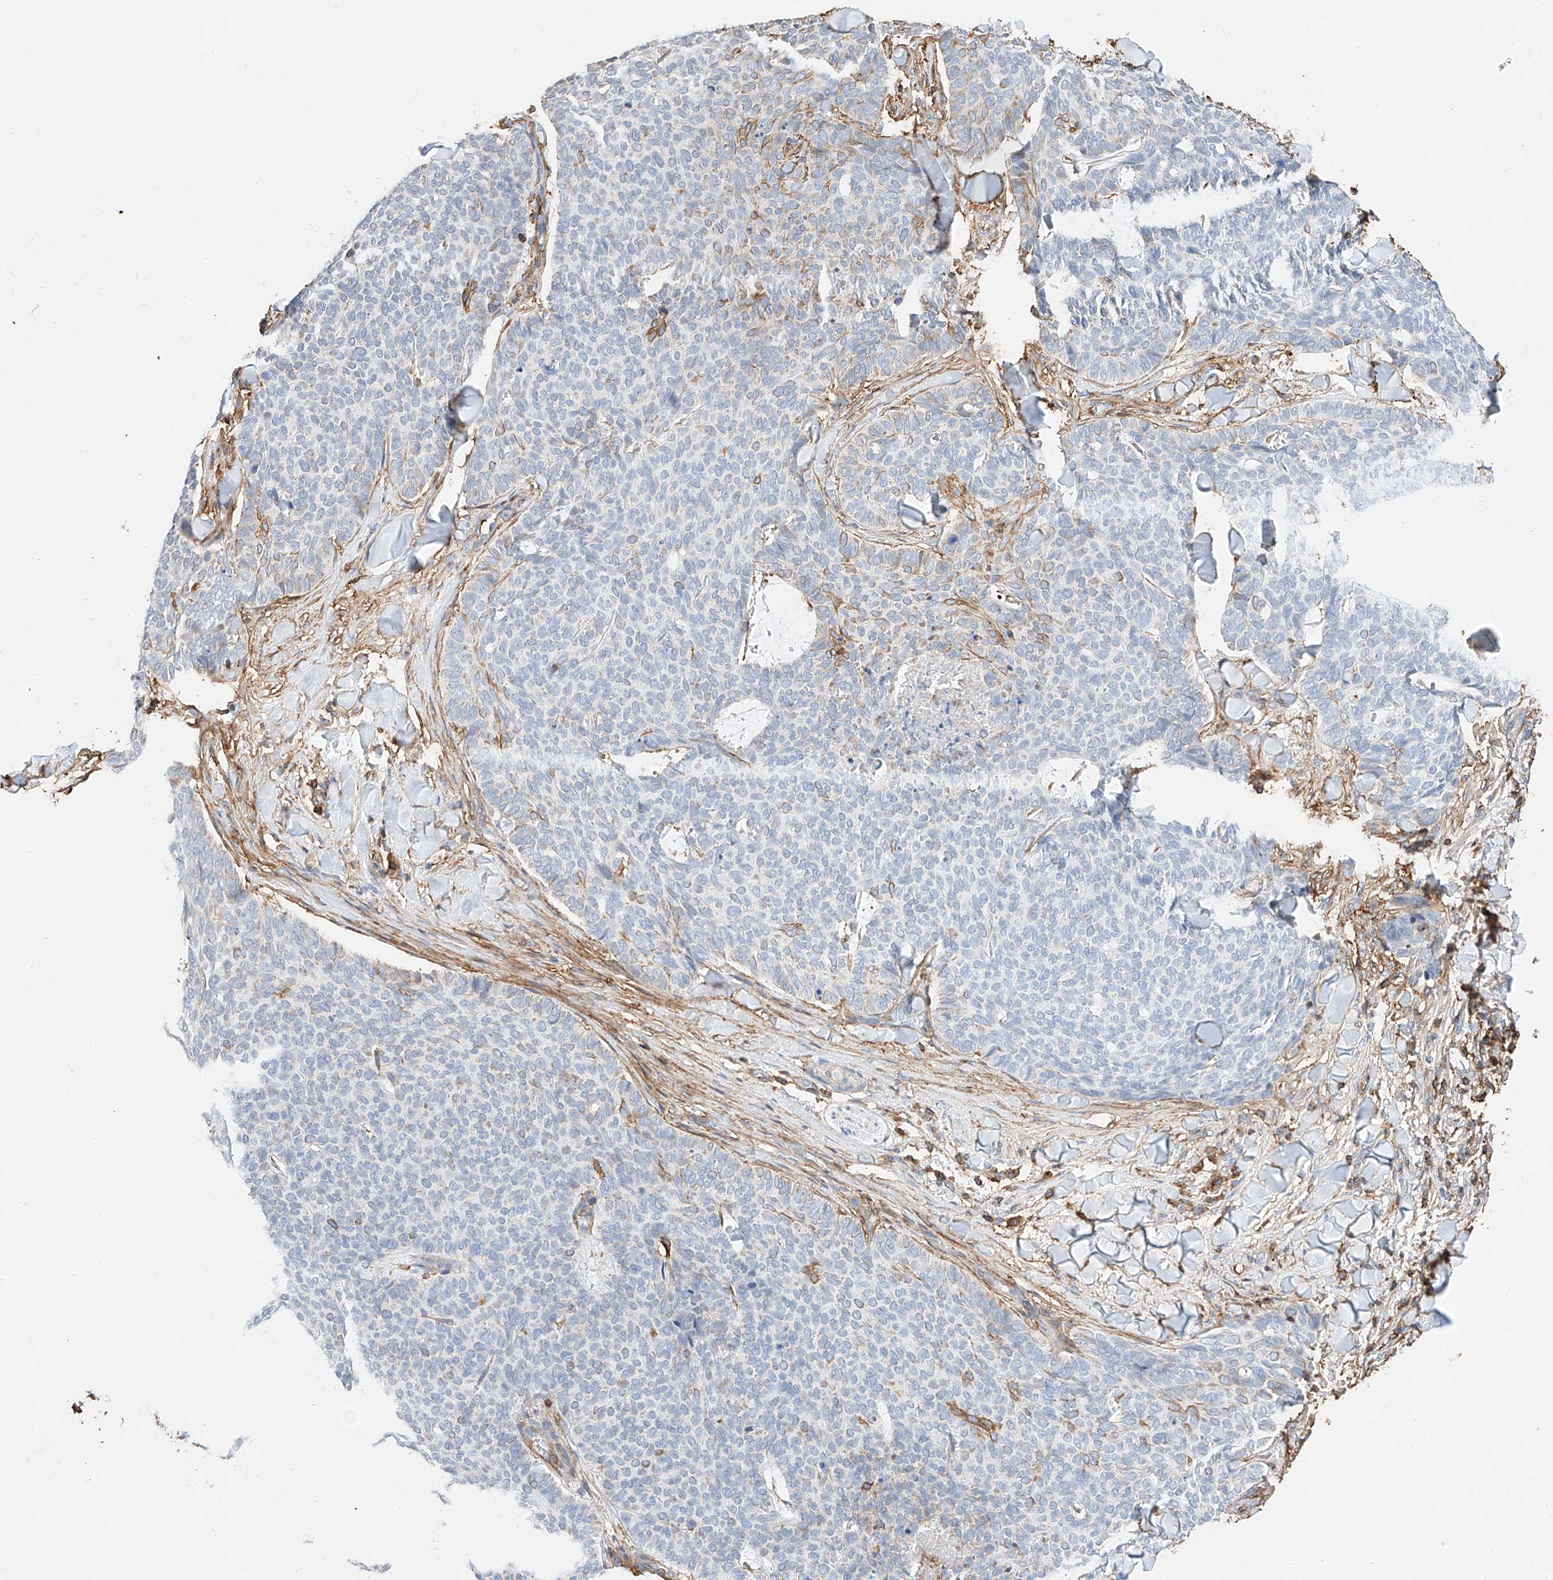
{"staining": {"intensity": "negative", "quantity": "none", "location": "none"}, "tissue": "skin cancer", "cell_type": "Tumor cells", "image_type": "cancer", "snomed": [{"axis": "morphology", "description": "Normal tissue, NOS"}, {"axis": "morphology", "description": "Basal cell carcinoma"}, {"axis": "topography", "description": "Skin"}], "caption": "Micrograph shows no protein positivity in tumor cells of skin cancer tissue. Brightfield microscopy of IHC stained with DAB (3,3'-diaminobenzidine) (brown) and hematoxylin (blue), captured at high magnification.", "gene": "WFS1", "patient": {"sex": "male", "age": 50}}